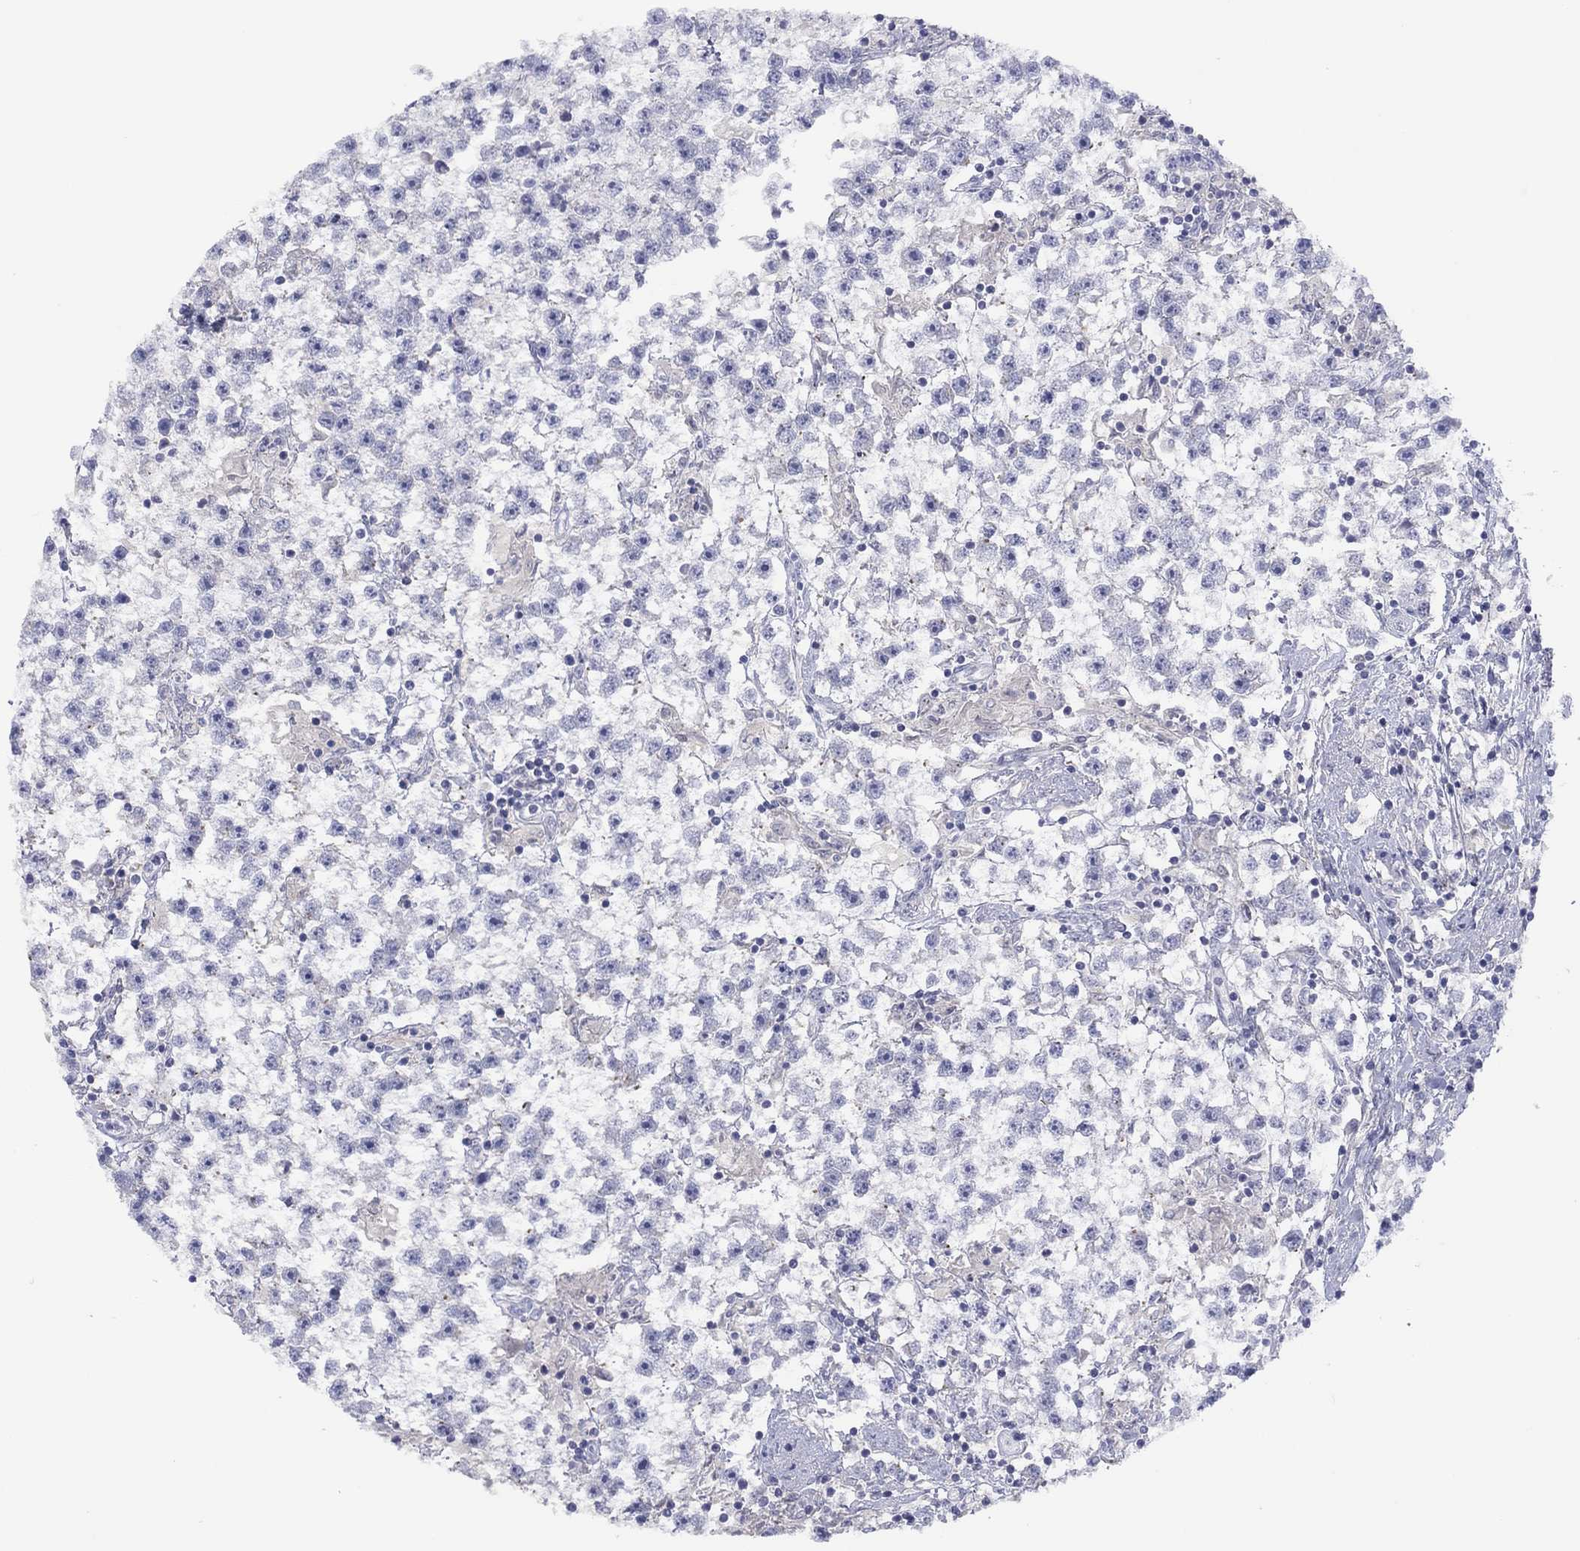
{"staining": {"intensity": "negative", "quantity": "none", "location": "none"}, "tissue": "testis cancer", "cell_type": "Tumor cells", "image_type": "cancer", "snomed": [{"axis": "morphology", "description": "Seminoma, NOS"}, {"axis": "topography", "description": "Testis"}], "caption": "Tumor cells are negative for brown protein staining in seminoma (testis).", "gene": "CYP2B6", "patient": {"sex": "male", "age": 59}}